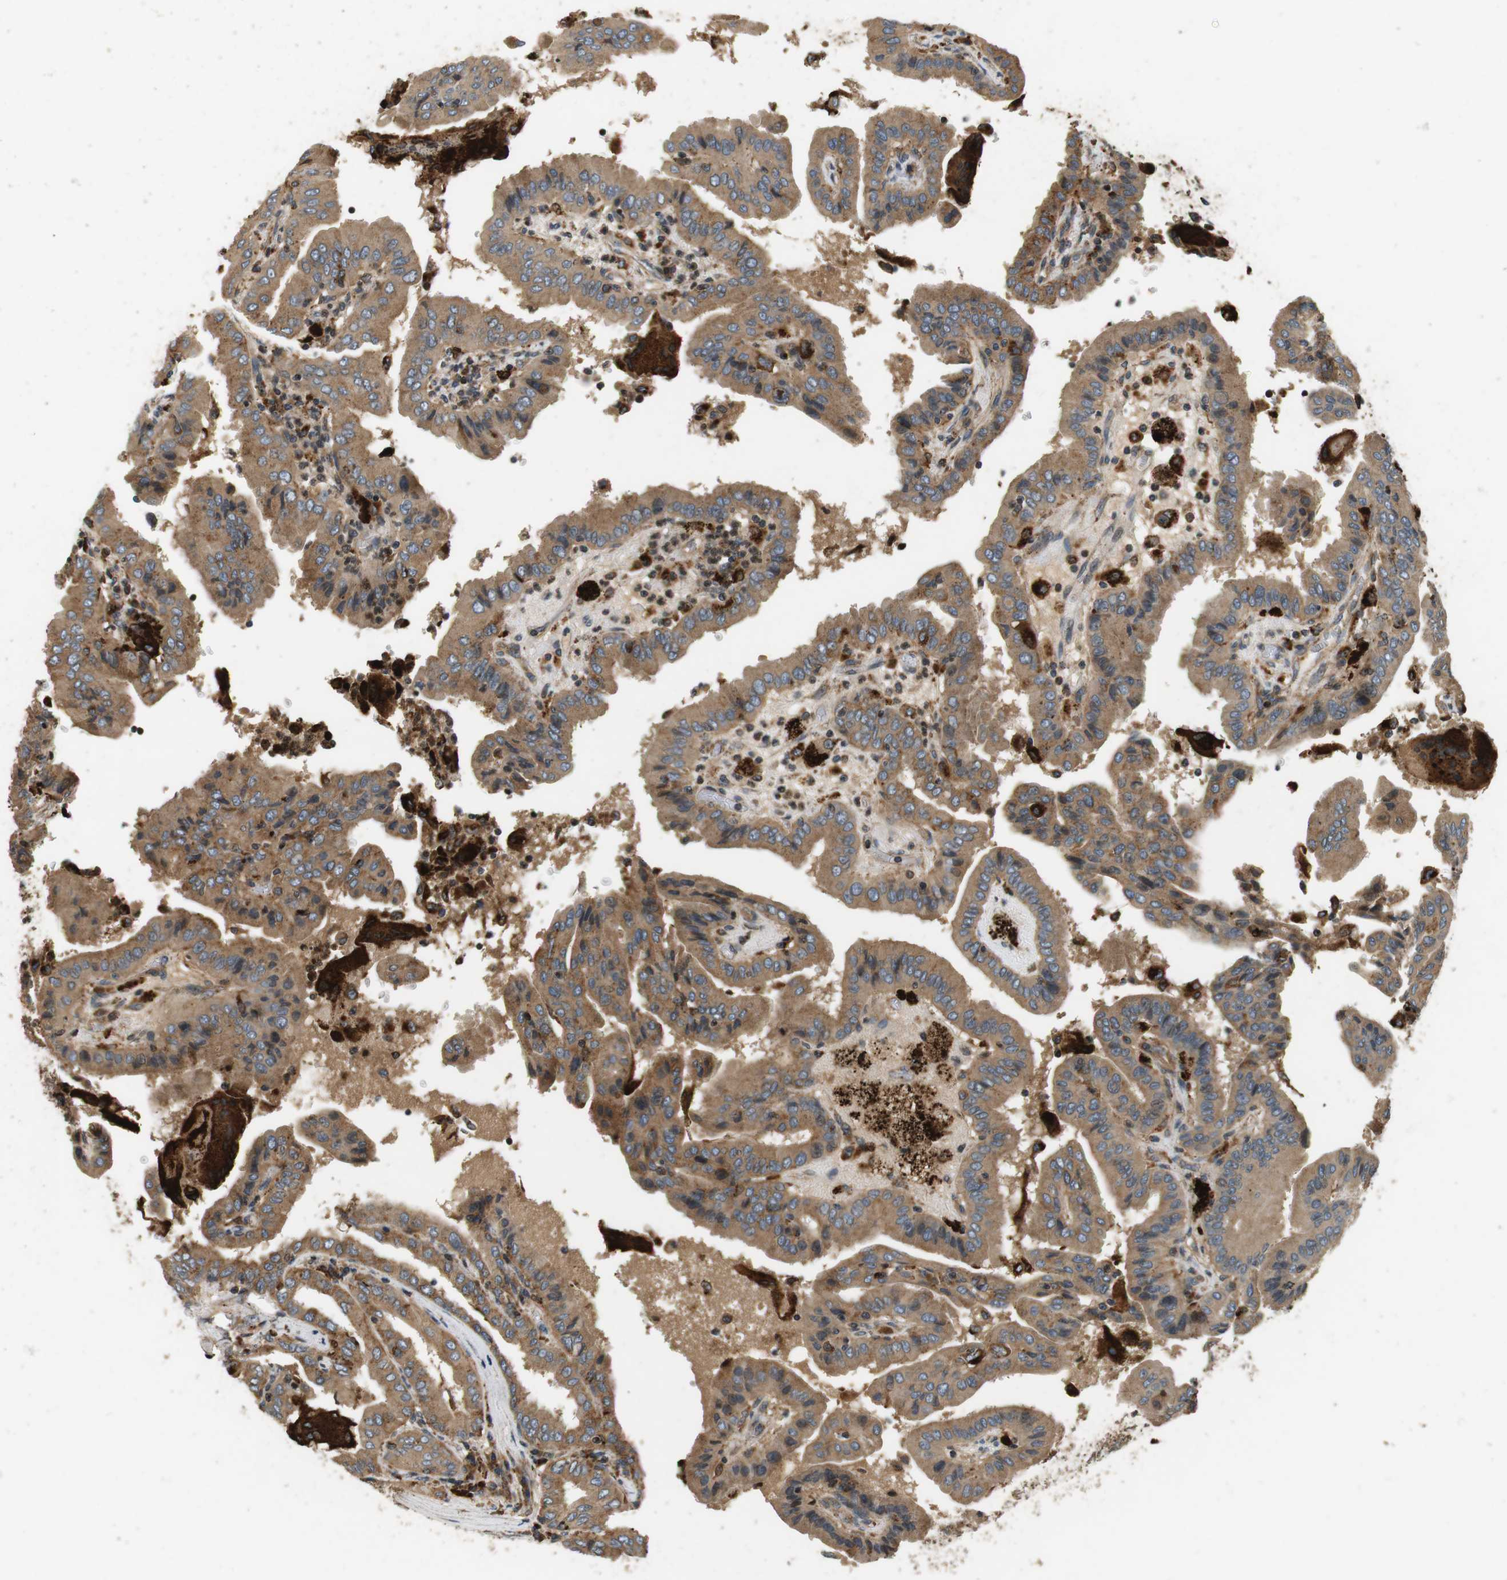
{"staining": {"intensity": "moderate", "quantity": ">75%", "location": "cytoplasmic/membranous"}, "tissue": "thyroid cancer", "cell_type": "Tumor cells", "image_type": "cancer", "snomed": [{"axis": "morphology", "description": "Papillary adenocarcinoma, NOS"}, {"axis": "topography", "description": "Thyroid gland"}], "caption": "Immunohistochemistry histopathology image of thyroid cancer (papillary adenocarcinoma) stained for a protein (brown), which displays medium levels of moderate cytoplasmic/membranous expression in about >75% of tumor cells.", "gene": "TXNRD1", "patient": {"sex": "male", "age": 33}}